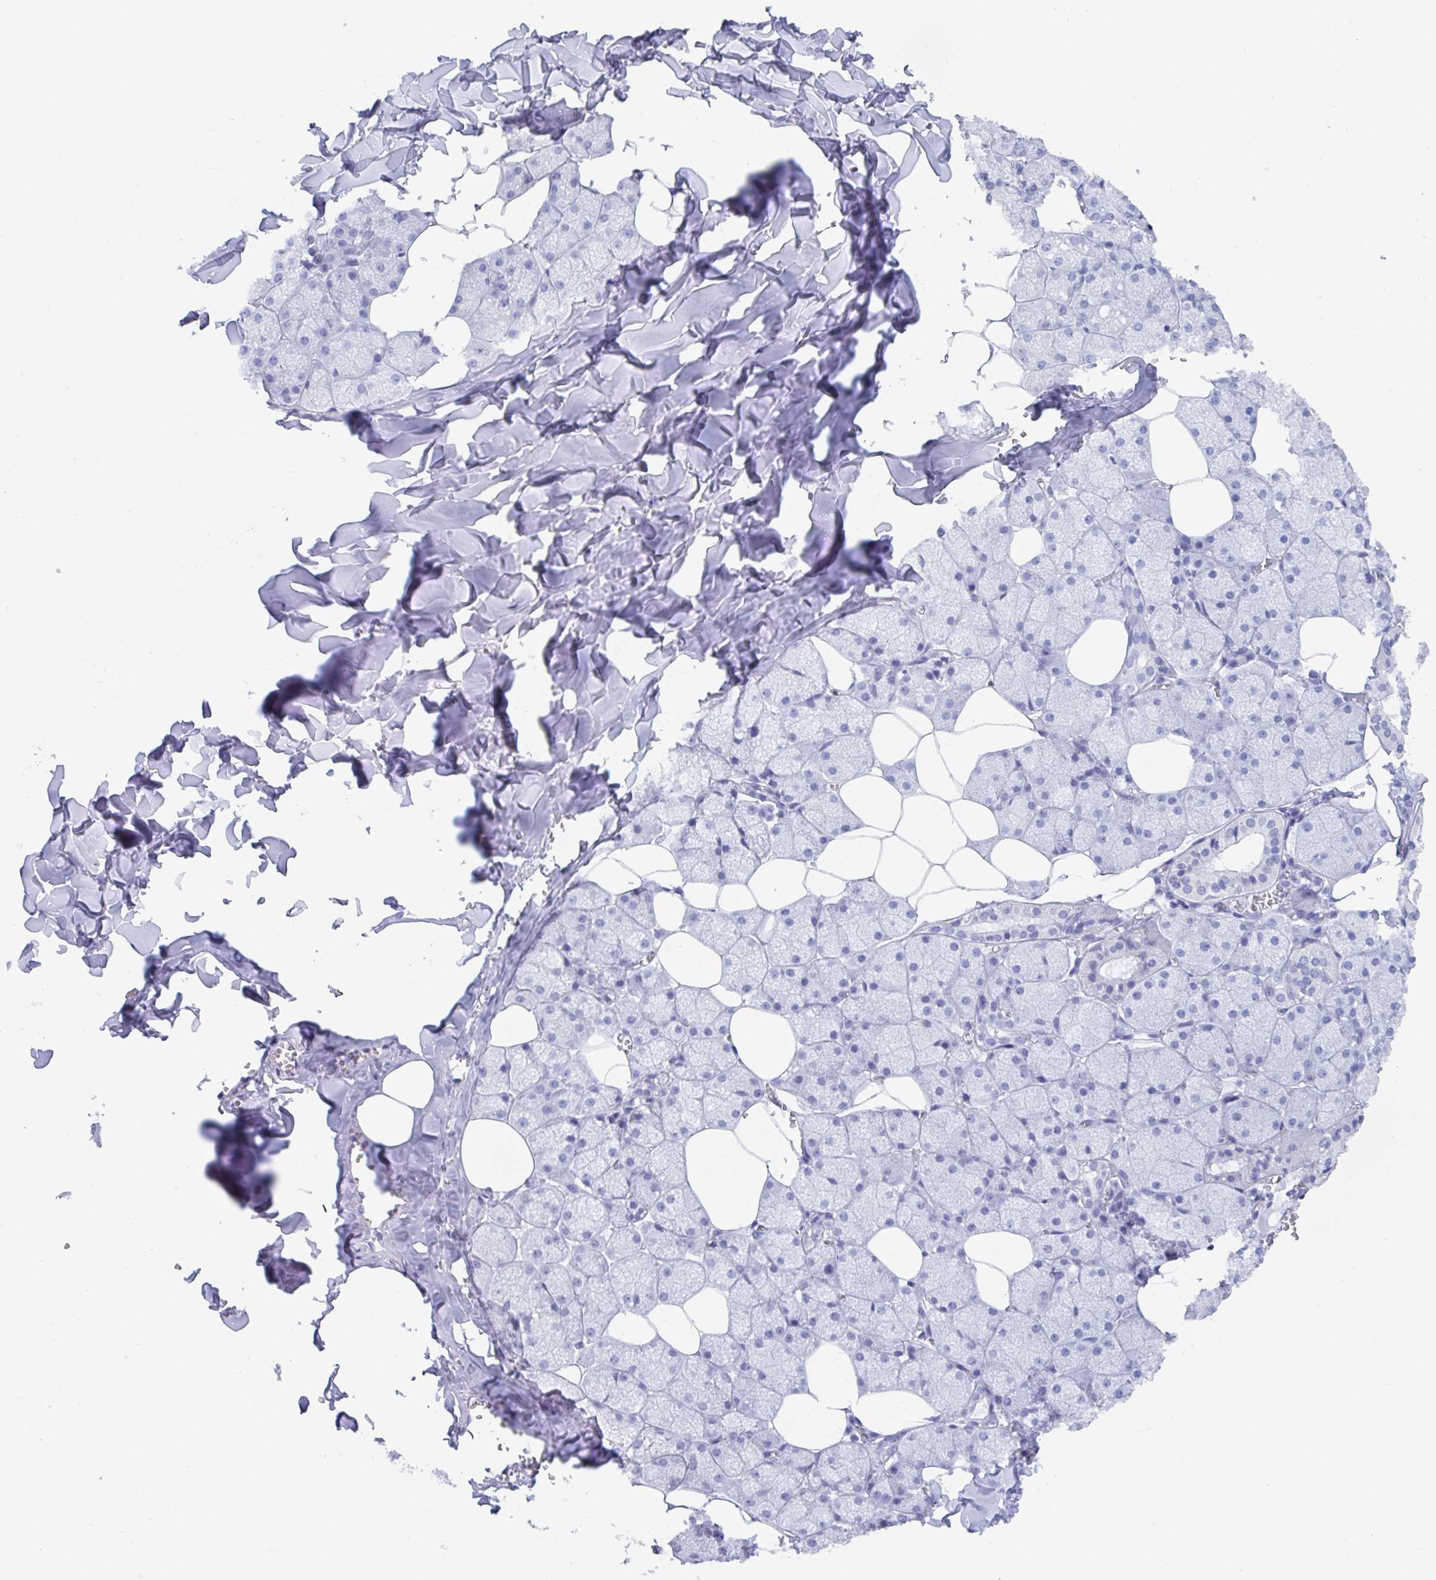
{"staining": {"intensity": "negative", "quantity": "none", "location": "none"}, "tissue": "salivary gland", "cell_type": "Glandular cells", "image_type": "normal", "snomed": [{"axis": "morphology", "description": "Normal tissue, NOS"}, {"axis": "topography", "description": "Salivary gland"}, {"axis": "topography", "description": "Peripheral nerve tissue"}], "caption": "Immunohistochemistry (IHC) photomicrograph of normal human salivary gland stained for a protein (brown), which demonstrates no expression in glandular cells.", "gene": "CDX4", "patient": {"sex": "male", "age": 38}}